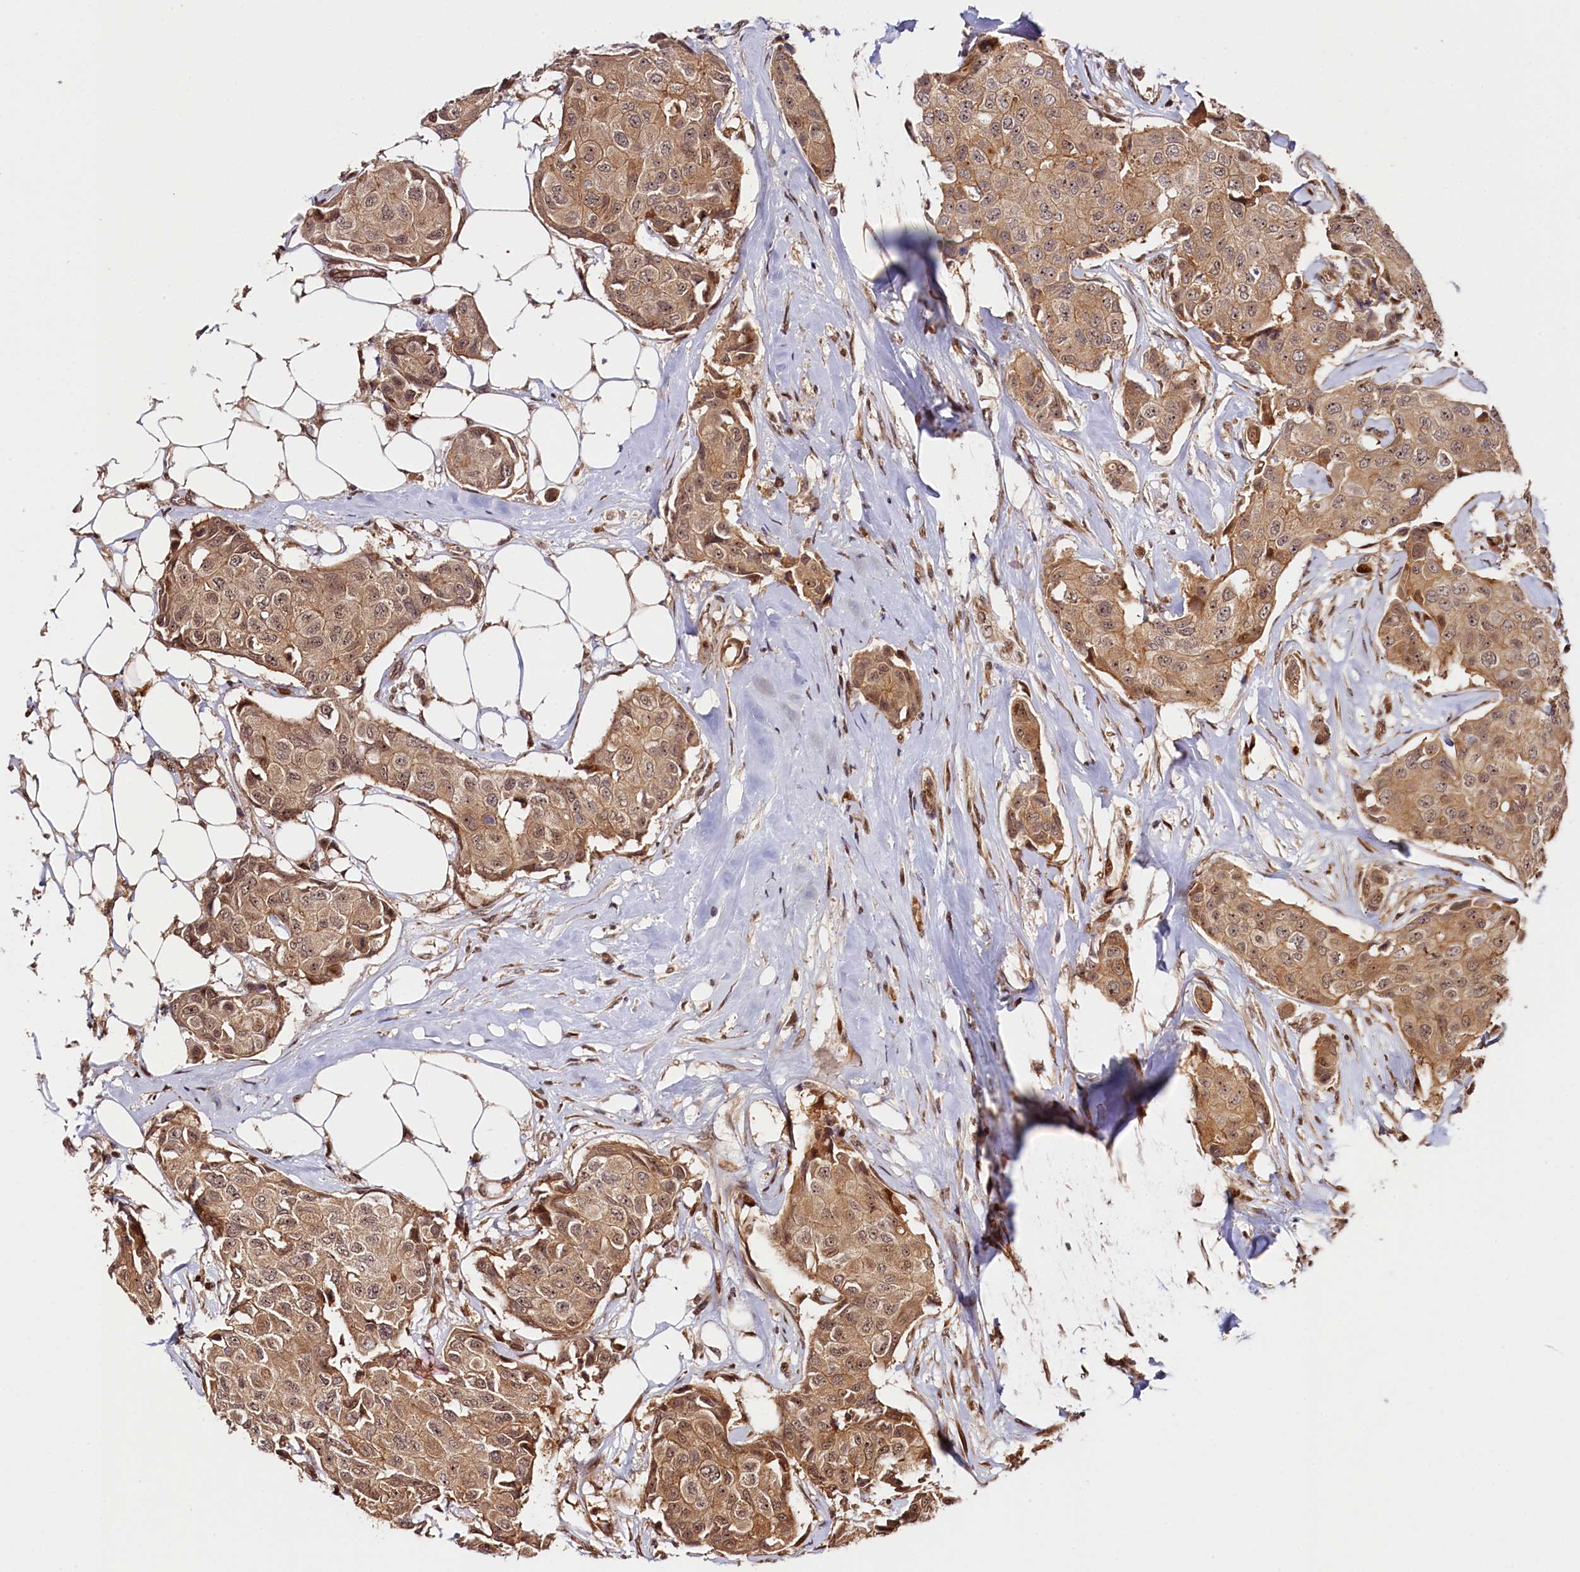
{"staining": {"intensity": "moderate", "quantity": ">75%", "location": "cytoplasmic/membranous,nuclear"}, "tissue": "breast cancer", "cell_type": "Tumor cells", "image_type": "cancer", "snomed": [{"axis": "morphology", "description": "Duct carcinoma"}, {"axis": "topography", "description": "Breast"}], "caption": "Human breast intraductal carcinoma stained for a protein (brown) demonstrates moderate cytoplasmic/membranous and nuclear positive positivity in about >75% of tumor cells.", "gene": "ANKRD24", "patient": {"sex": "female", "age": 80}}